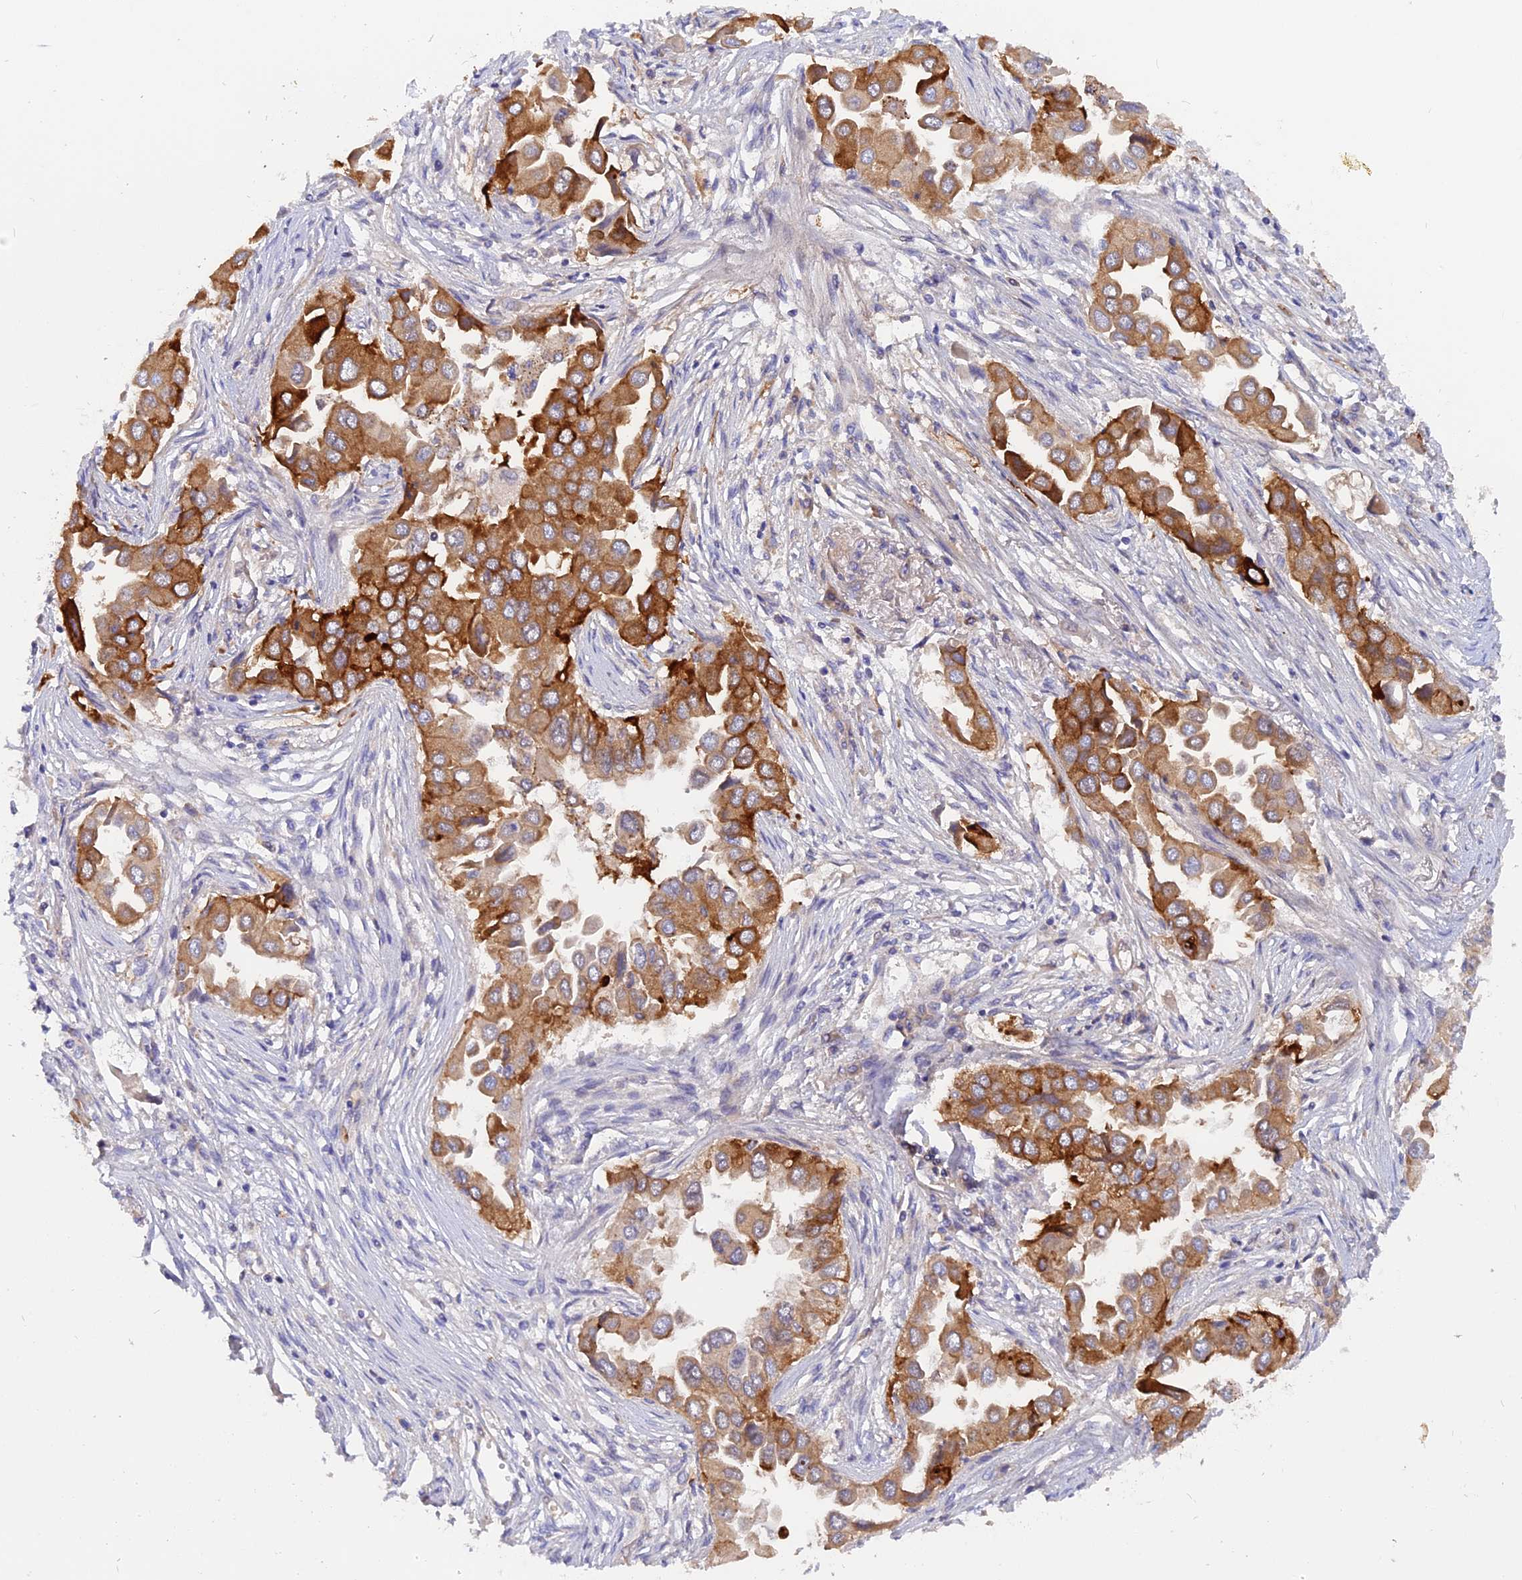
{"staining": {"intensity": "moderate", "quantity": "25%-75%", "location": "cytoplasmic/membranous"}, "tissue": "lung cancer", "cell_type": "Tumor cells", "image_type": "cancer", "snomed": [{"axis": "morphology", "description": "Adenocarcinoma, NOS"}, {"axis": "topography", "description": "Lung"}], "caption": "About 25%-75% of tumor cells in lung cancer show moderate cytoplasmic/membranous protein expression as visualized by brown immunohistochemical staining.", "gene": "TENT4B", "patient": {"sex": "female", "age": 76}}